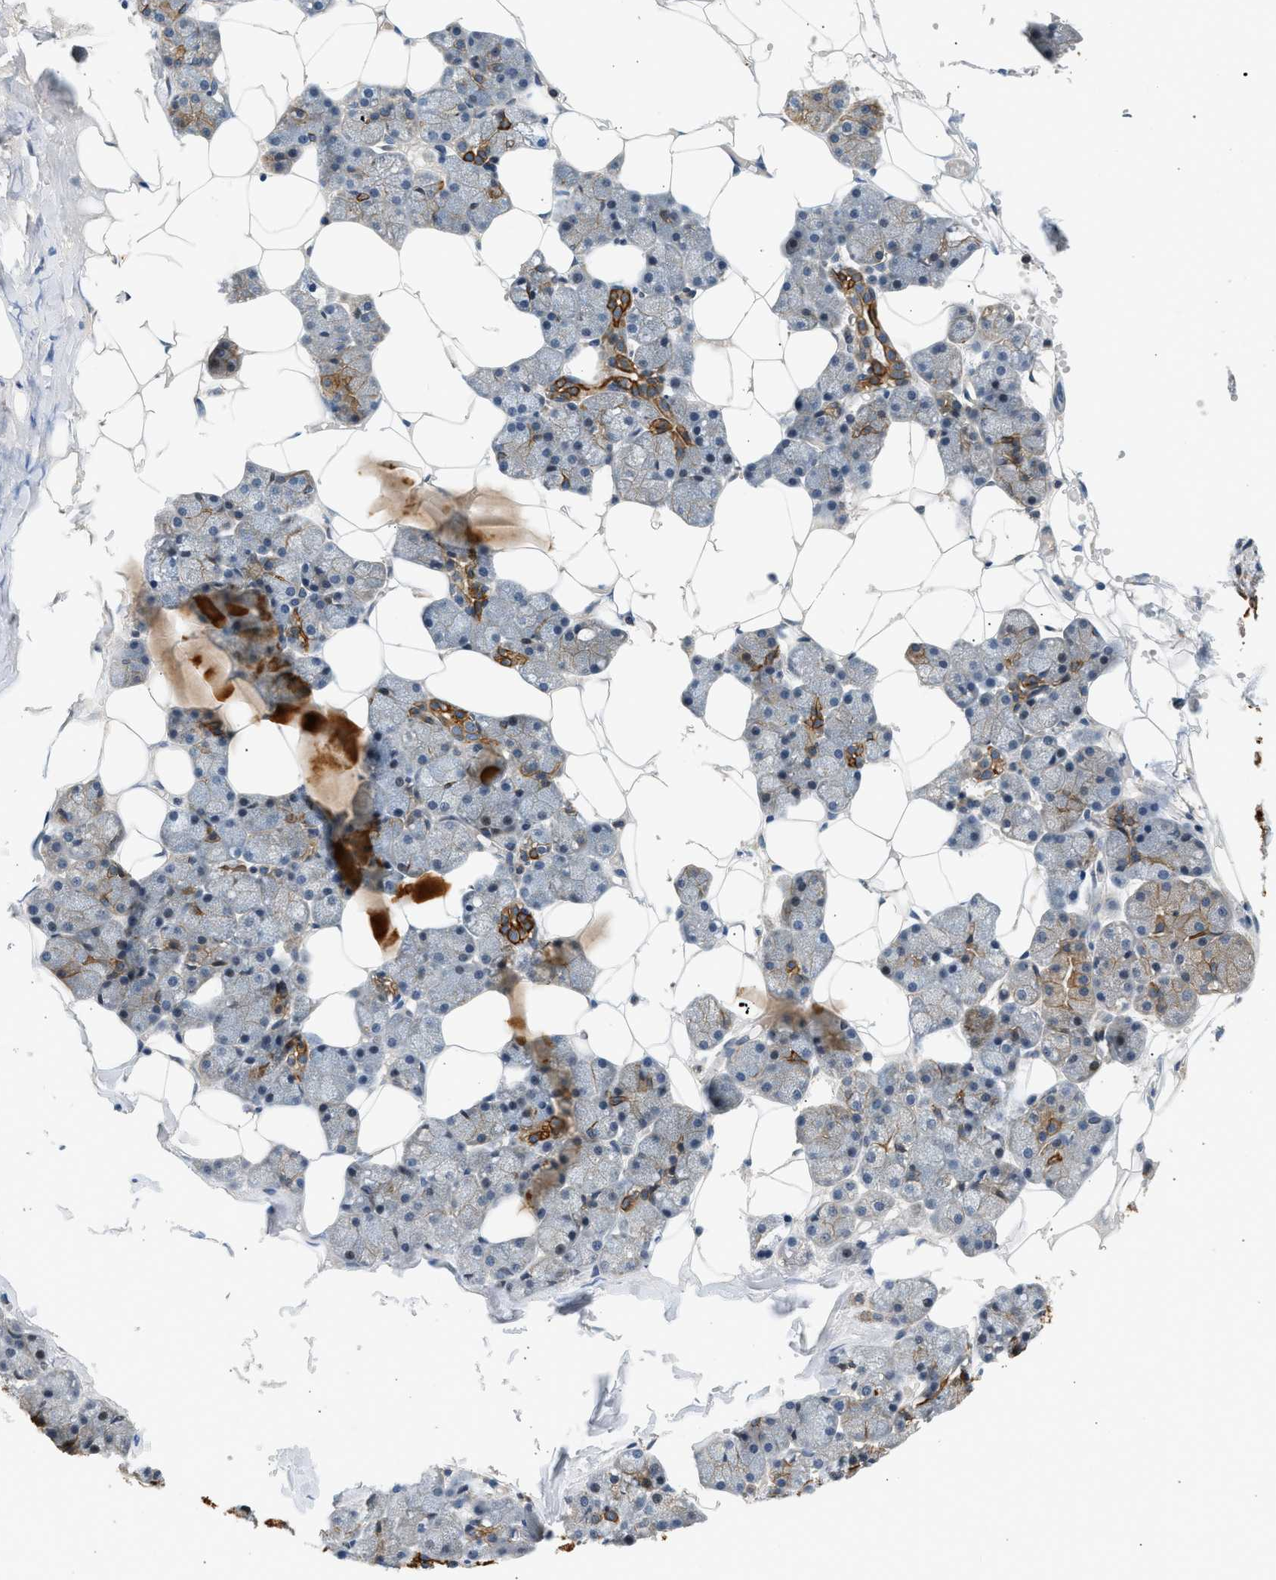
{"staining": {"intensity": "strong", "quantity": "25%-75%", "location": "cytoplasmic/membranous"}, "tissue": "salivary gland", "cell_type": "Glandular cells", "image_type": "normal", "snomed": [{"axis": "morphology", "description": "Normal tissue, NOS"}, {"axis": "topography", "description": "Salivary gland"}], "caption": "An immunohistochemistry (IHC) image of benign tissue is shown. Protein staining in brown shows strong cytoplasmic/membranous positivity in salivary gland within glandular cells. Using DAB (3,3'-diaminobenzidine) (brown) and hematoxylin (blue) stains, captured at high magnification using brightfield microscopy.", "gene": "WDR31", "patient": {"sex": "male", "age": 62}}